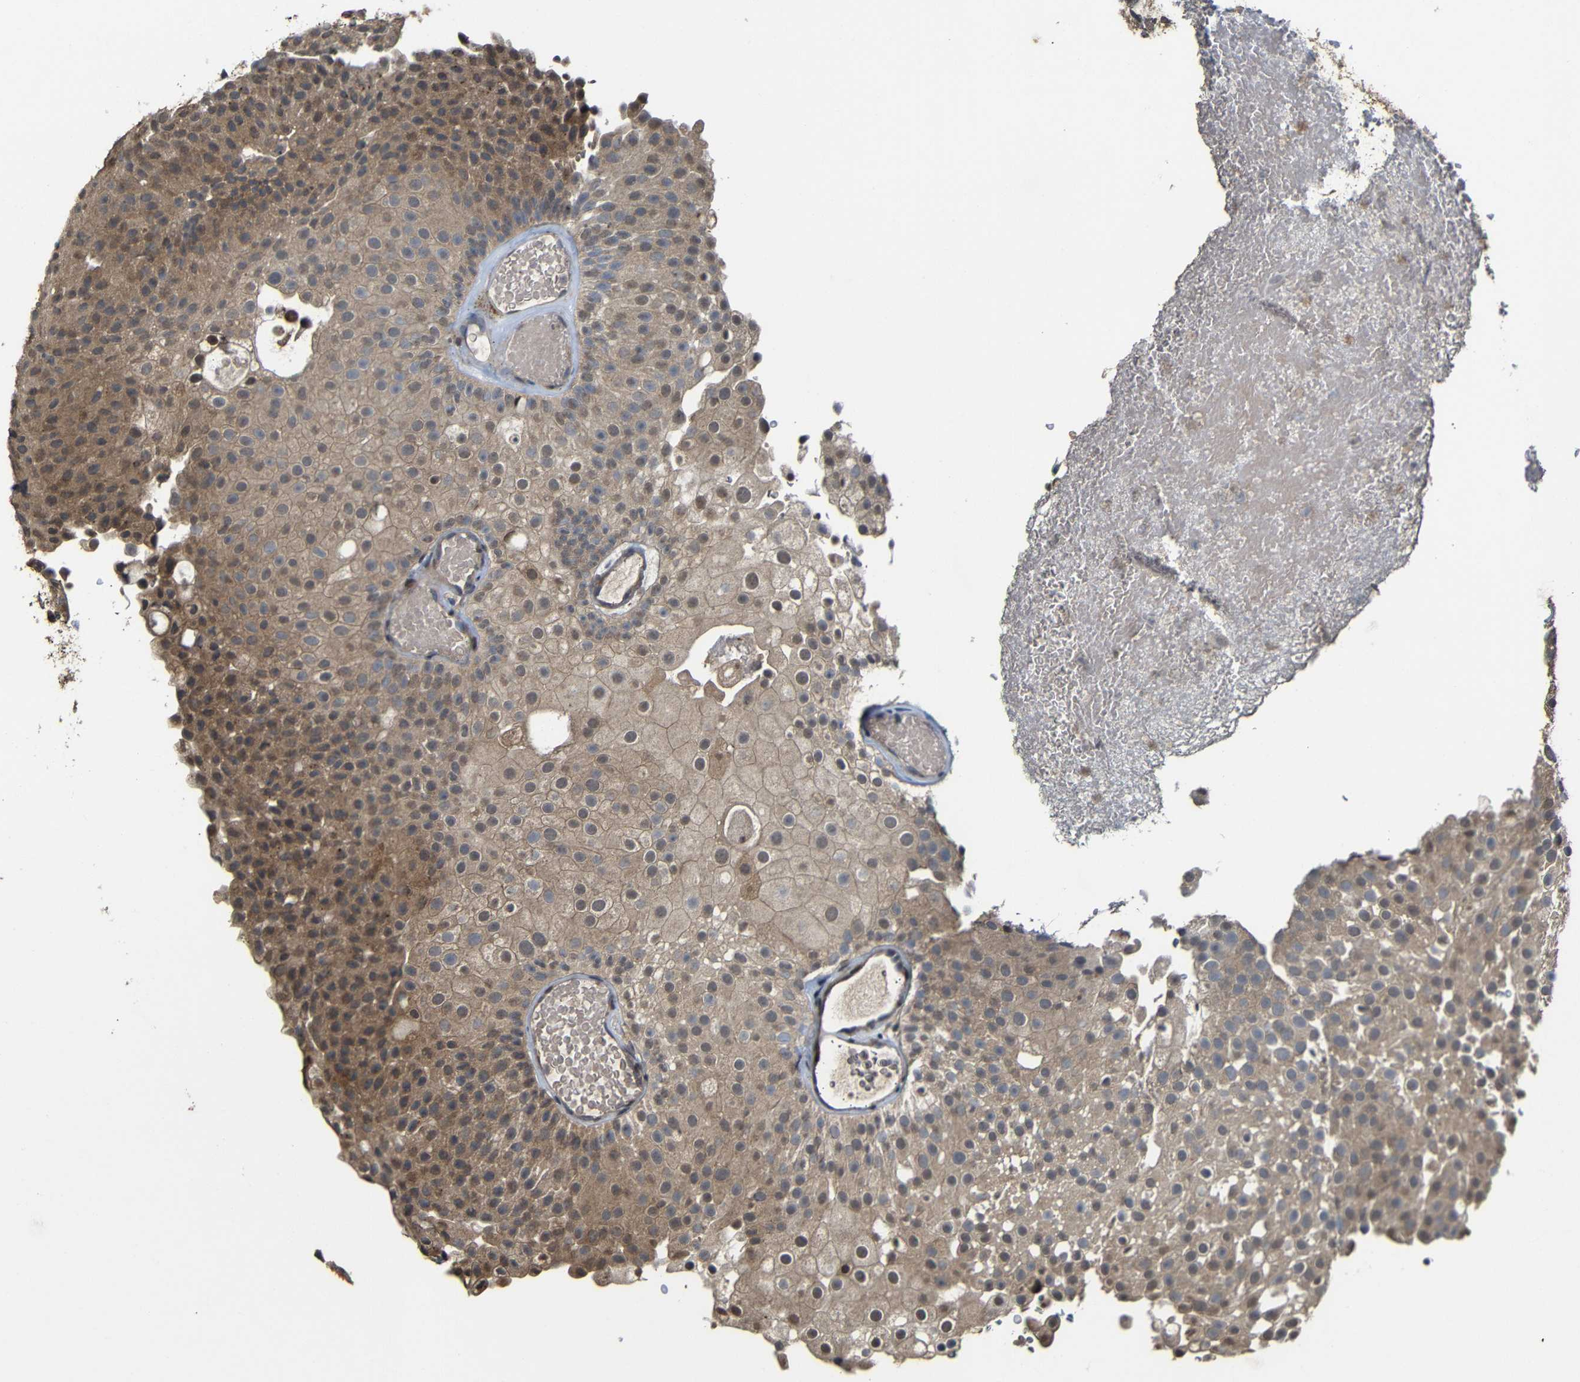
{"staining": {"intensity": "weak", "quantity": ">75%", "location": "cytoplasmic/membranous"}, "tissue": "urothelial cancer", "cell_type": "Tumor cells", "image_type": "cancer", "snomed": [{"axis": "morphology", "description": "Urothelial carcinoma, Low grade"}, {"axis": "topography", "description": "Urinary bladder"}], "caption": "Immunohistochemistry staining of urothelial cancer, which shows low levels of weak cytoplasmic/membranous positivity in about >75% of tumor cells indicating weak cytoplasmic/membranous protein staining. The staining was performed using DAB (3,3'-diaminobenzidine) (brown) for protein detection and nuclei were counterstained in hematoxylin (blue).", "gene": "ATG12", "patient": {"sex": "male", "age": 78}}